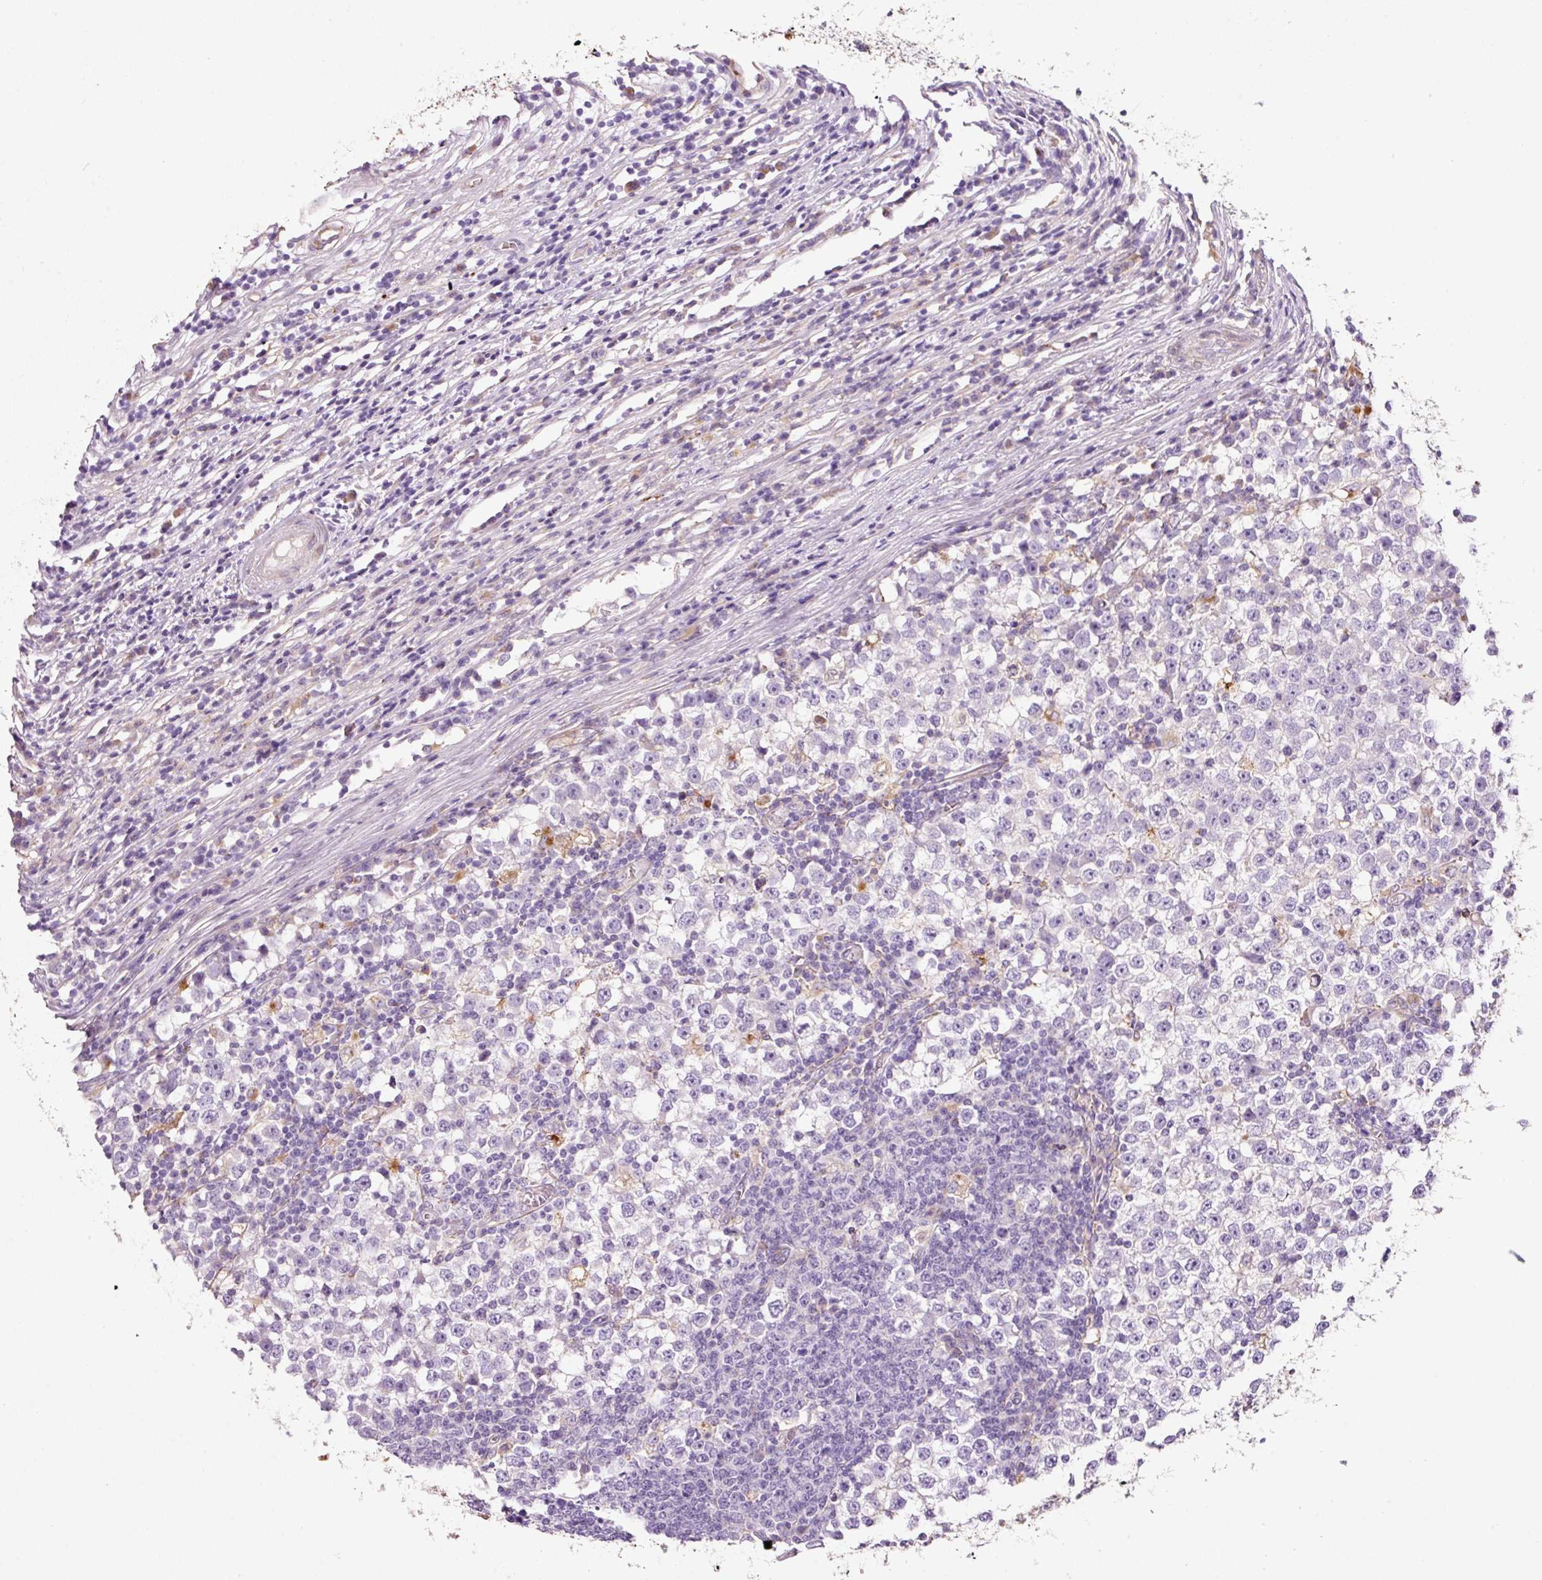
{"staining": {"intensity": "negative", "quantity": "none", "location": "none"}, "tissue": "testis cancer", "cell_type": "Tumor cells", "image_type": "cancer", "snomed": [{"axis": "morphology", "description": "Seminoma, NOS"}, {"axis": "topography", "description": "Testis"}], "caption": "Immunohistochemistry of human testis cancer (seminoma) demonstrates no staining in tumor cells.", "gene": "TMC8", "patient": {"sex": "male", "age": 65}}